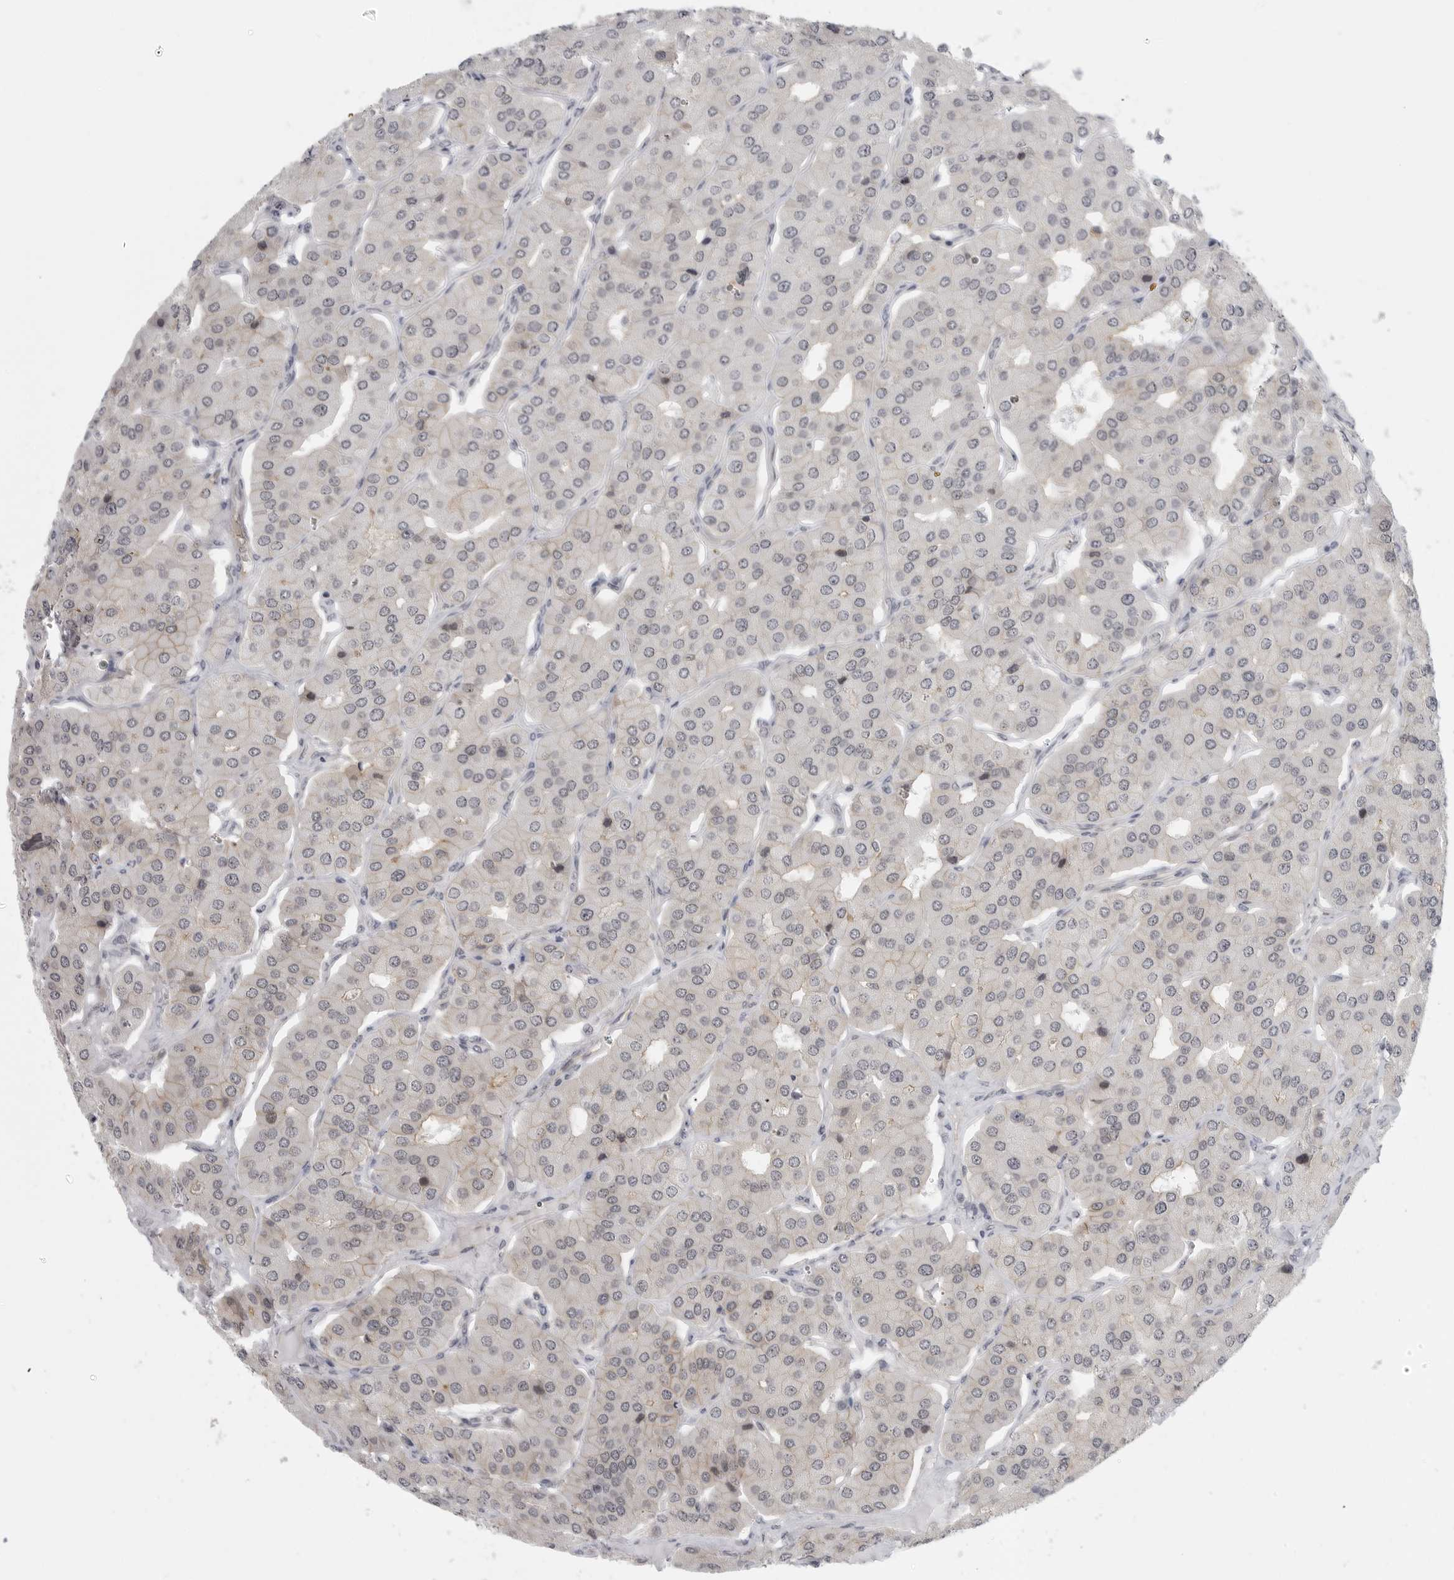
{"staining": {"intensity": "weak", "quantity": "<25%", "location": "cytoplasmic/membranous"}, "tissue": "parathyroid gland", "cell_type": "Glandular cells", "image_type": "normal", "snomed": [{"axis": "morphology", "description": "Normal tissue, NOS"}, {"axis": "morphology", "description": "Adenoma, NOS"}, {"axis": "topography", "description": "Parathyroid gland"}], "caption": "The histopathology image exhibits no significant staining in glandular cells of parathyroid gland. (Immunohistochemistry (ihc), brightfield microscopy, high magnification).", "gene": "CEP295NL", "patient": {"sex": "female", "age": 86}}